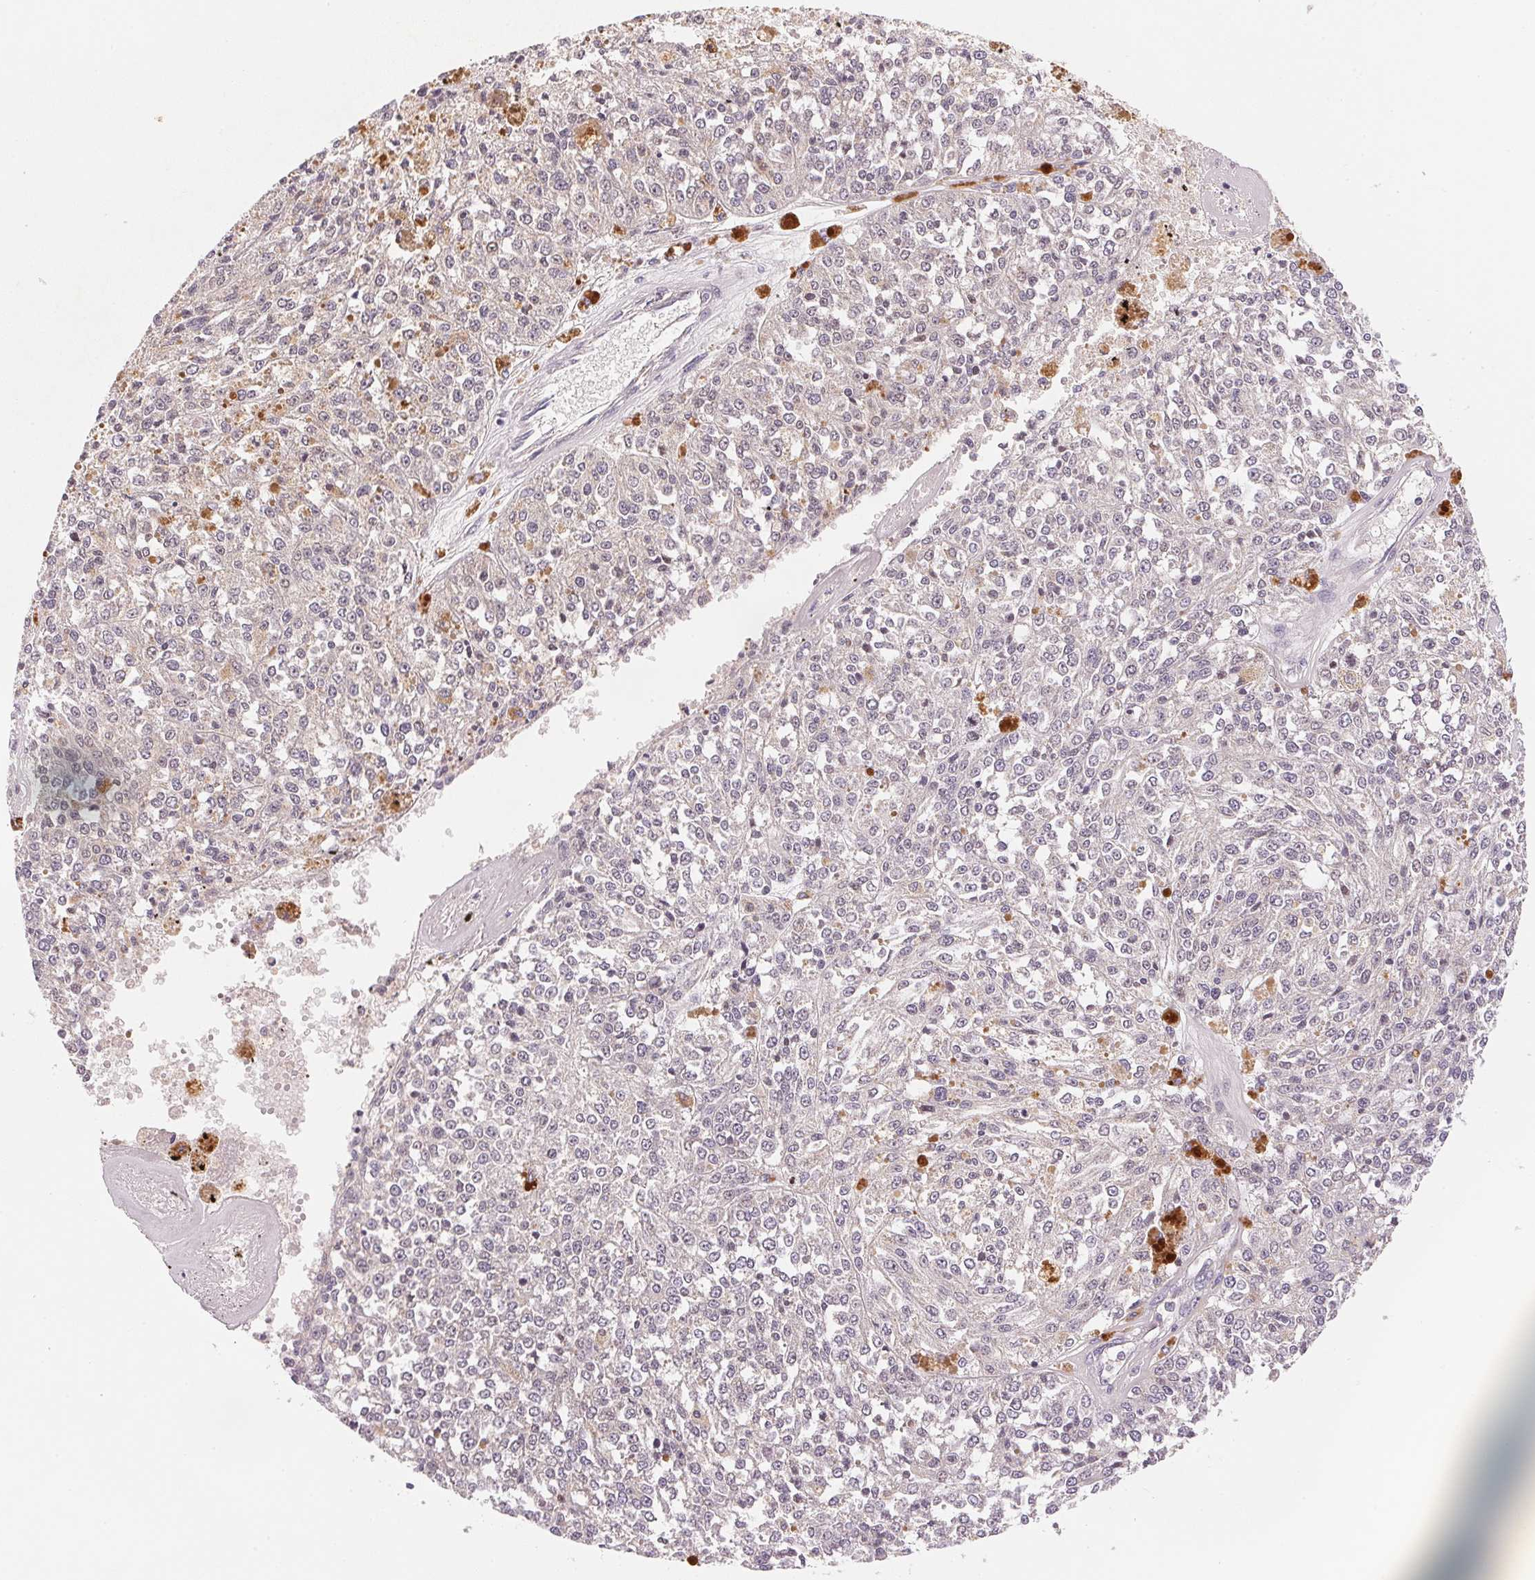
{"staining": {"intensity": "negative", "quantity": "none", "location": "none"}, "tissue": "melanoma", "cell_type": "Tumor cells", "image_type": "cancer", "snomed": [{"axis": "morphology", "description": "Malignant melanoma, Metastatic site"}, {"axis": "topography", "description": "Lymph node"}], "caption": "The histopathology image exhibits no significant staining in tumor cells of malignant melanoma (metastatic site).", "gene": "BNIP5", "patient": {"sex": "female", "age": 64}}